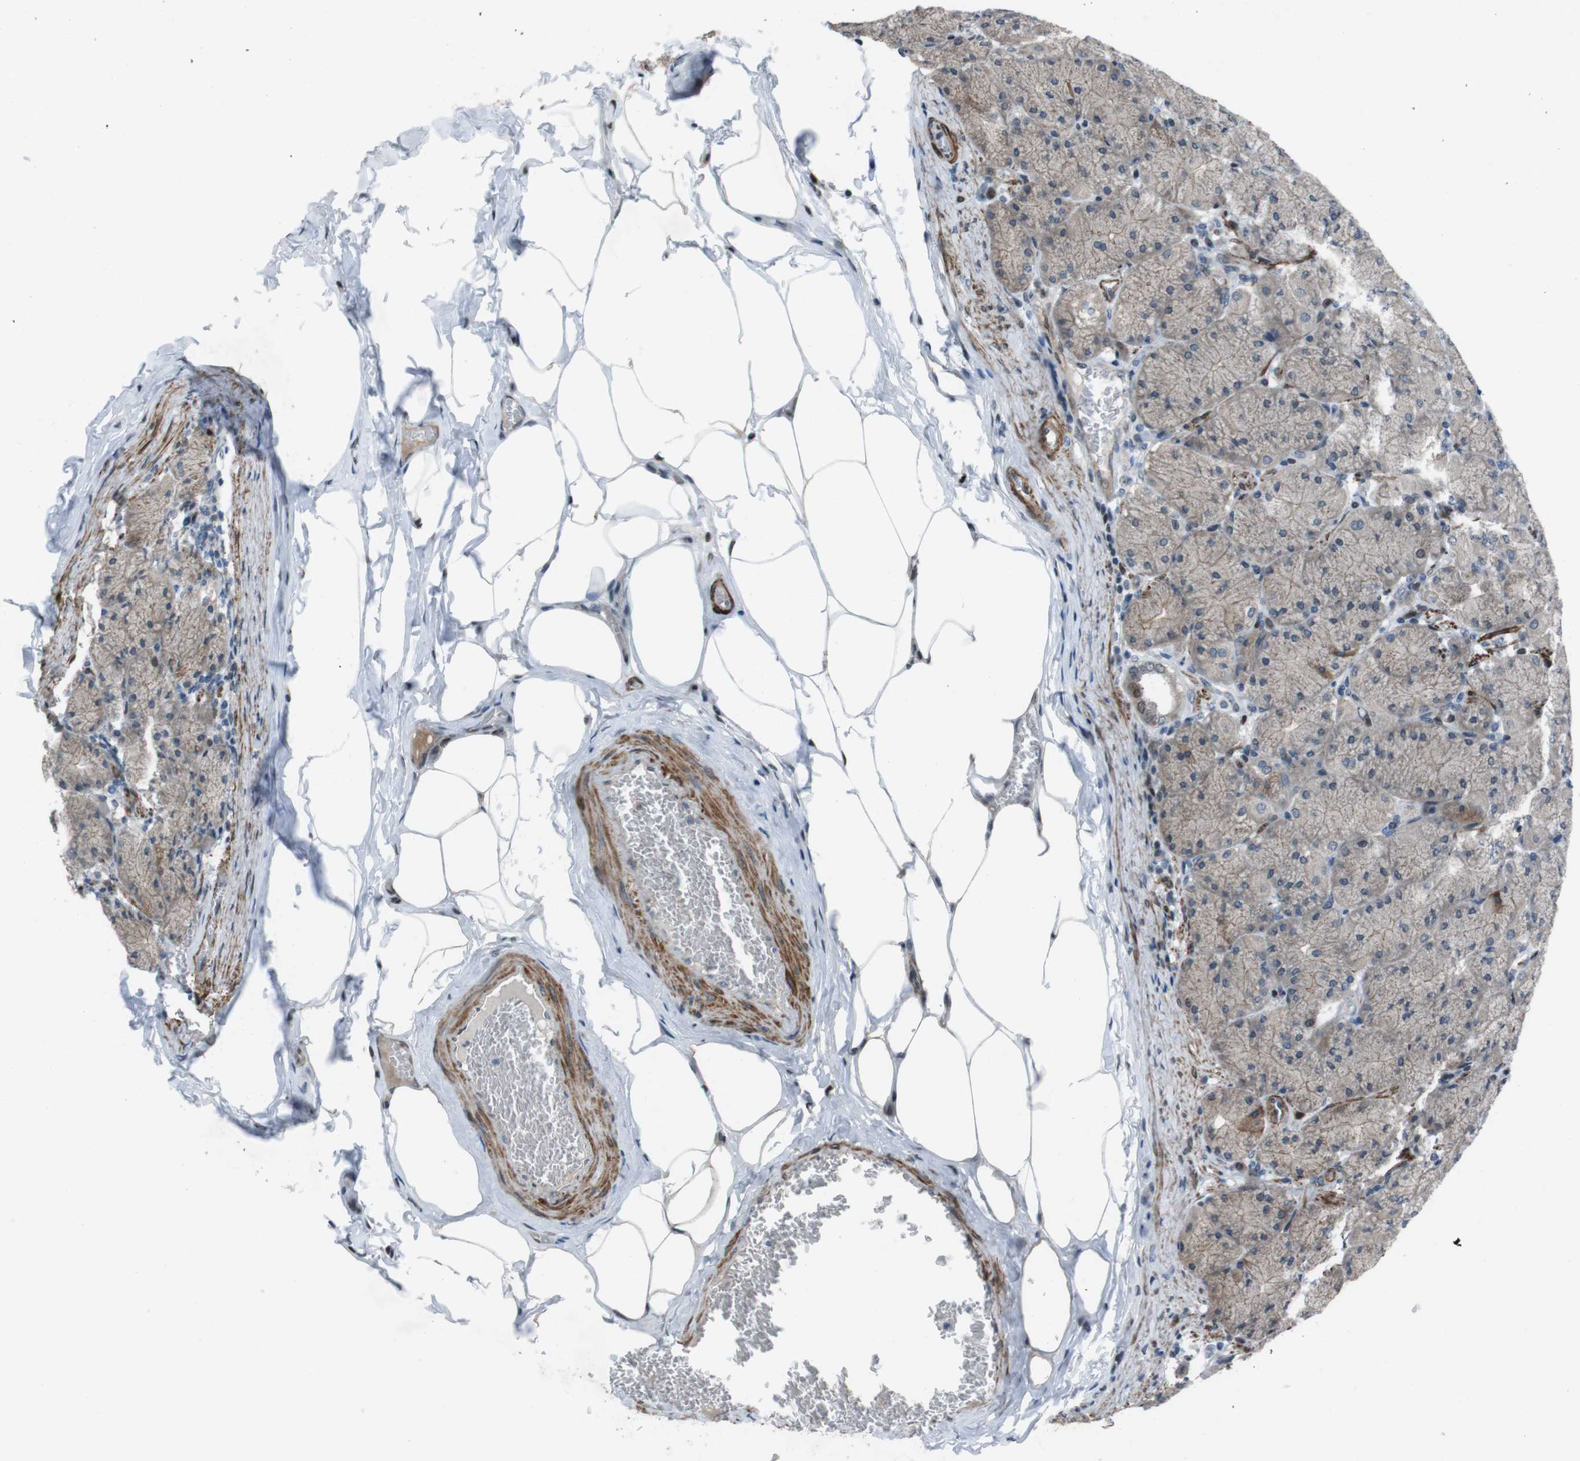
{"staining": {"intensity": "moderate", "quantity": "25%-75%", "location": "cytoplasmic/membranous,nuclear"}, "tissue": "stomach", "cell_type": "Glandular cells", "image_type": "normal", "snomed": [{"axis": "morphology", "description": "Normal tissue, NOS"}, {"axis": "topography", "description": "Stomach, upper"}], "caption": "IHC image of unremarkable stomach stained for a protein (brown), which shows medium levels of moderate cytoplasmic/membranous,nuclear staining in about 25%-75% of glandular cells.", "gene": "PBRM1", "patient": {"sex": "female", "age": 56}}